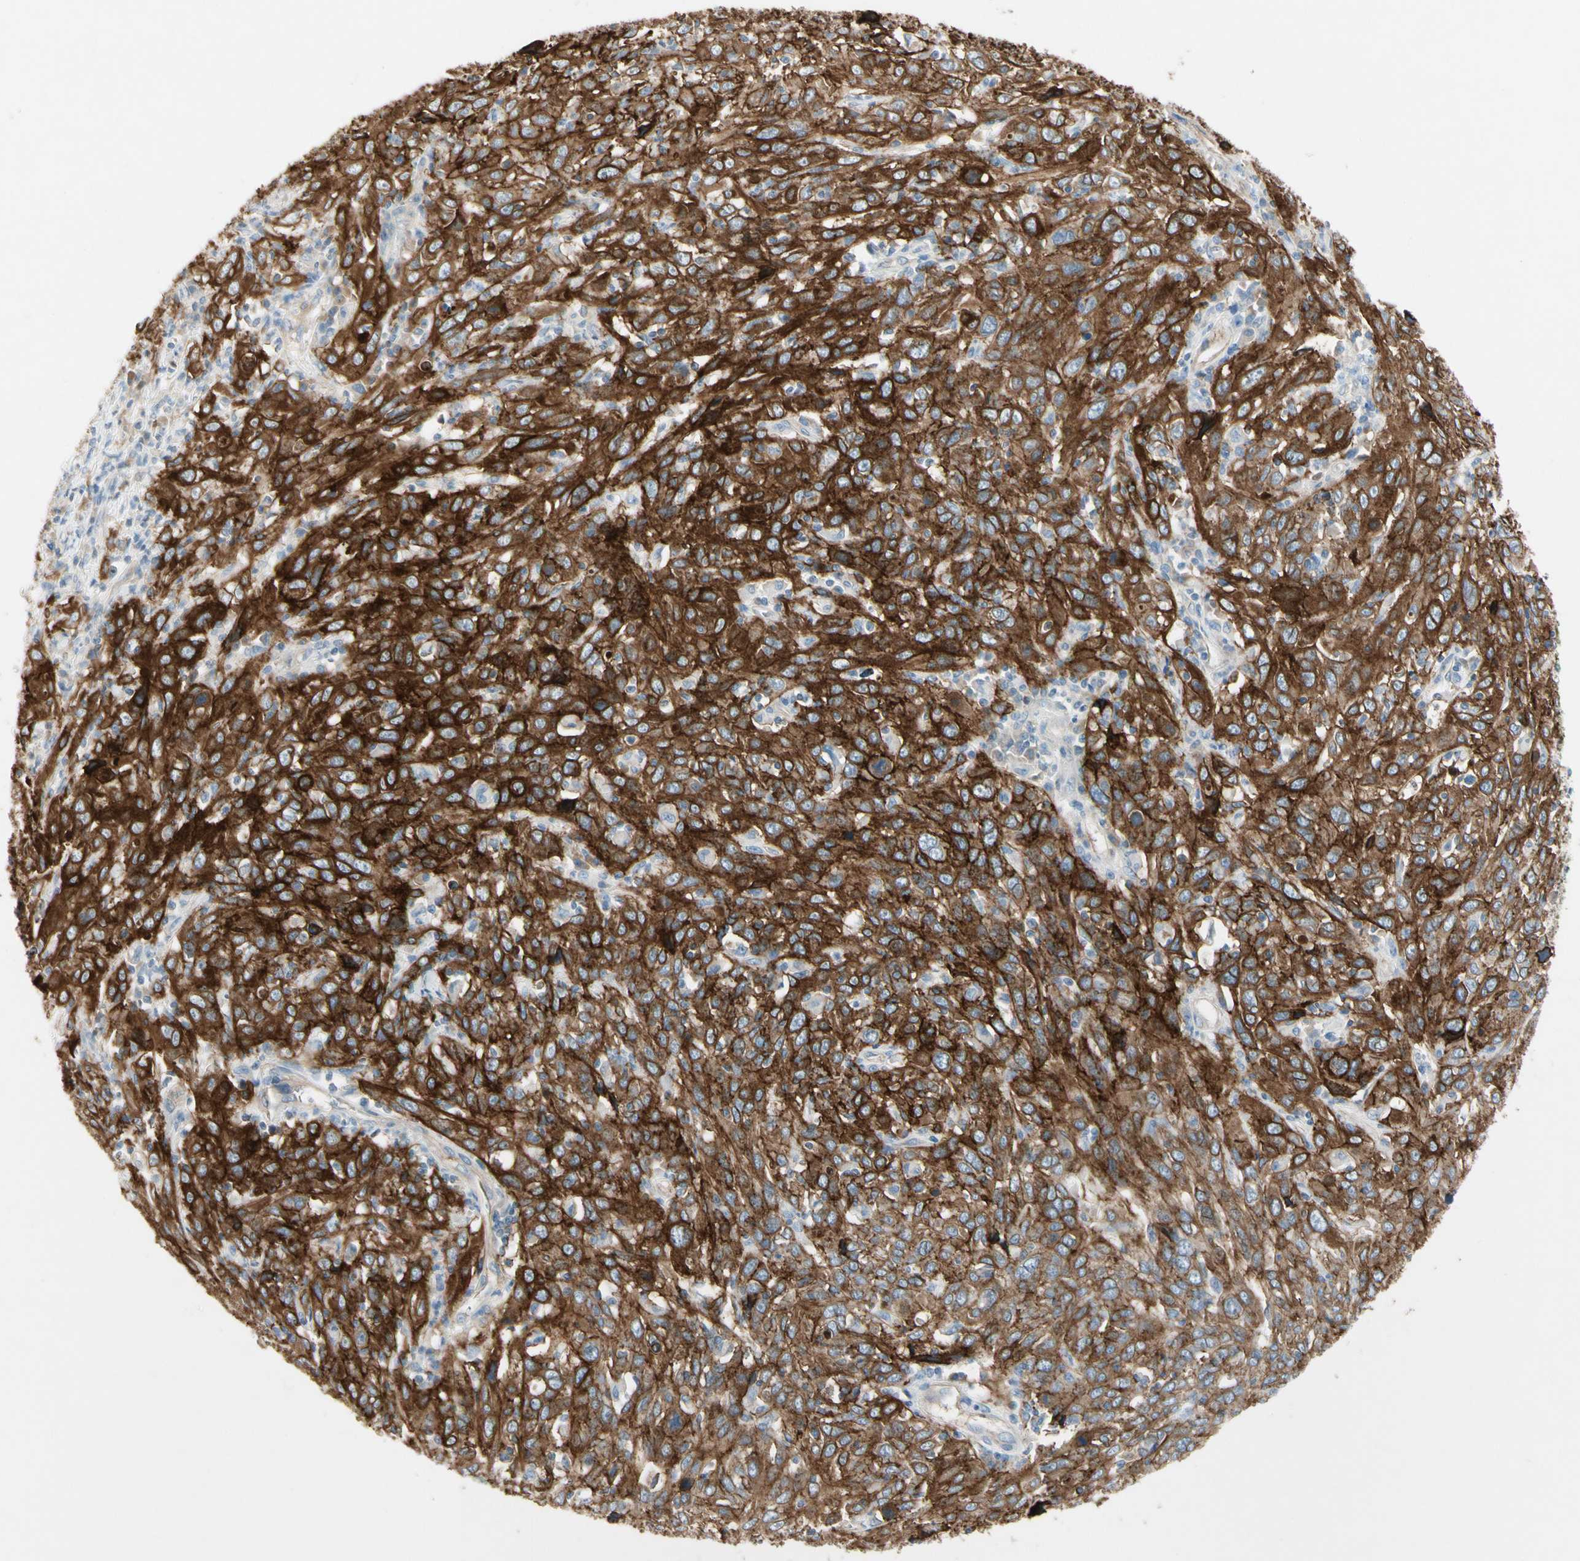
{"staining": {"intensity": "strong", "quantity": ">75%", "location": "cytoplasmic/membranous"}, "tissue": "cervical cancer", "cell_type": "Tumor cells", "image_type": "cancer", "snomed": [{"axis": "morphology", "description": "Squamous cell carcinoma, NOS"}, {"axis": "topography", "description": "Cervix"}], "caption": "Human cervical squamous cell carcinoma stained with a brown dye reveals strong cytoplasmic/membranous positive expression in about >75% of tumor cells.", "gene": "ITGA3", "patient": {"sex": "female", "age": 46}}